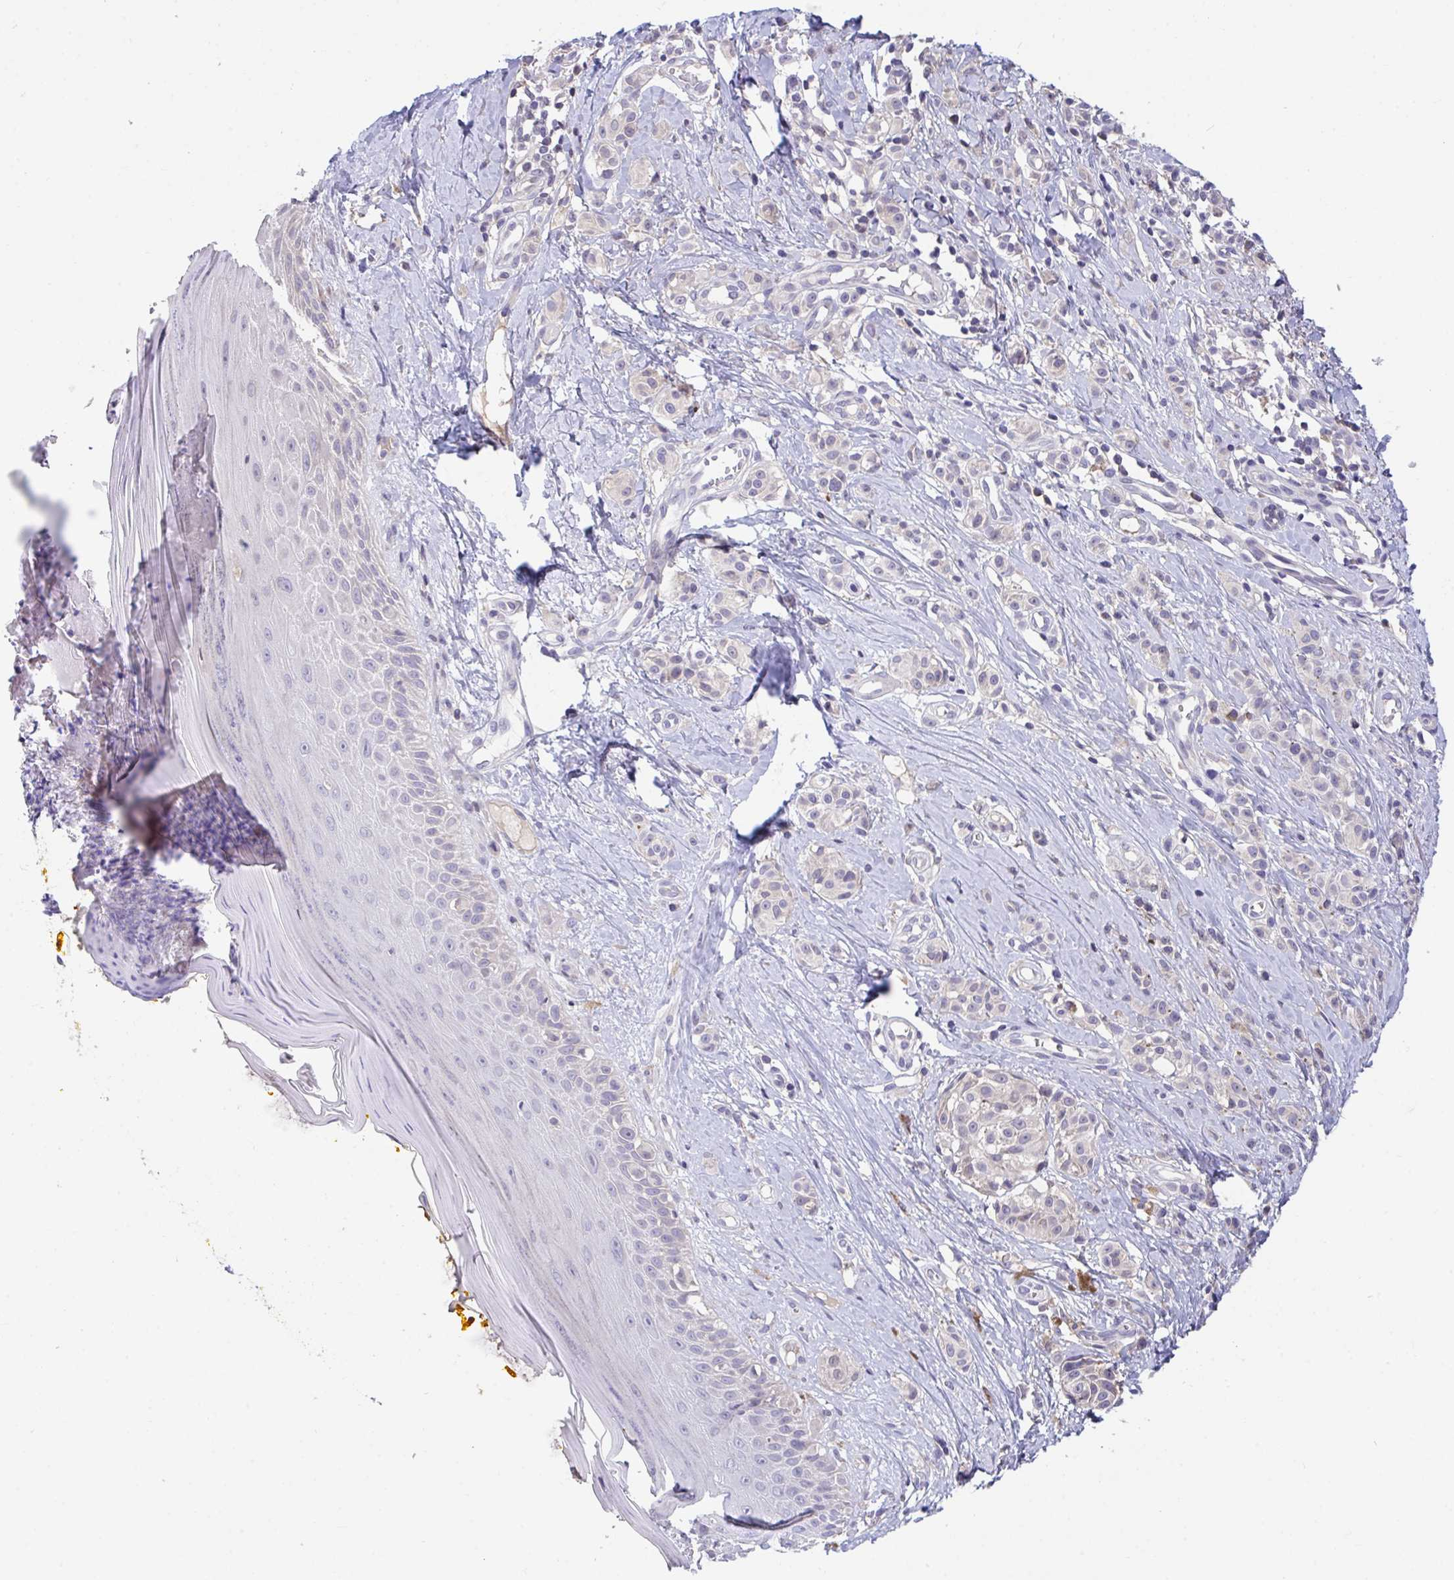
{"staining": {"intensity": "negative", "quantity": "none", "location": "none"}, "tissue": "melanoma", "cell_type": "Tumor cells", "image_type": "cancer", "snomed": [{"axis": "morphology", "description": "Malignant melanoma, NOS"}, {"axis": "topography", "description": "Skin"}], "caption": "Human melanoma stained for a protein using immunohistochemistry (IHC) demonstrates no expression in tumor cells.", "gene": "SUSD4", "patient": {"sex": "male", "age": 74}}